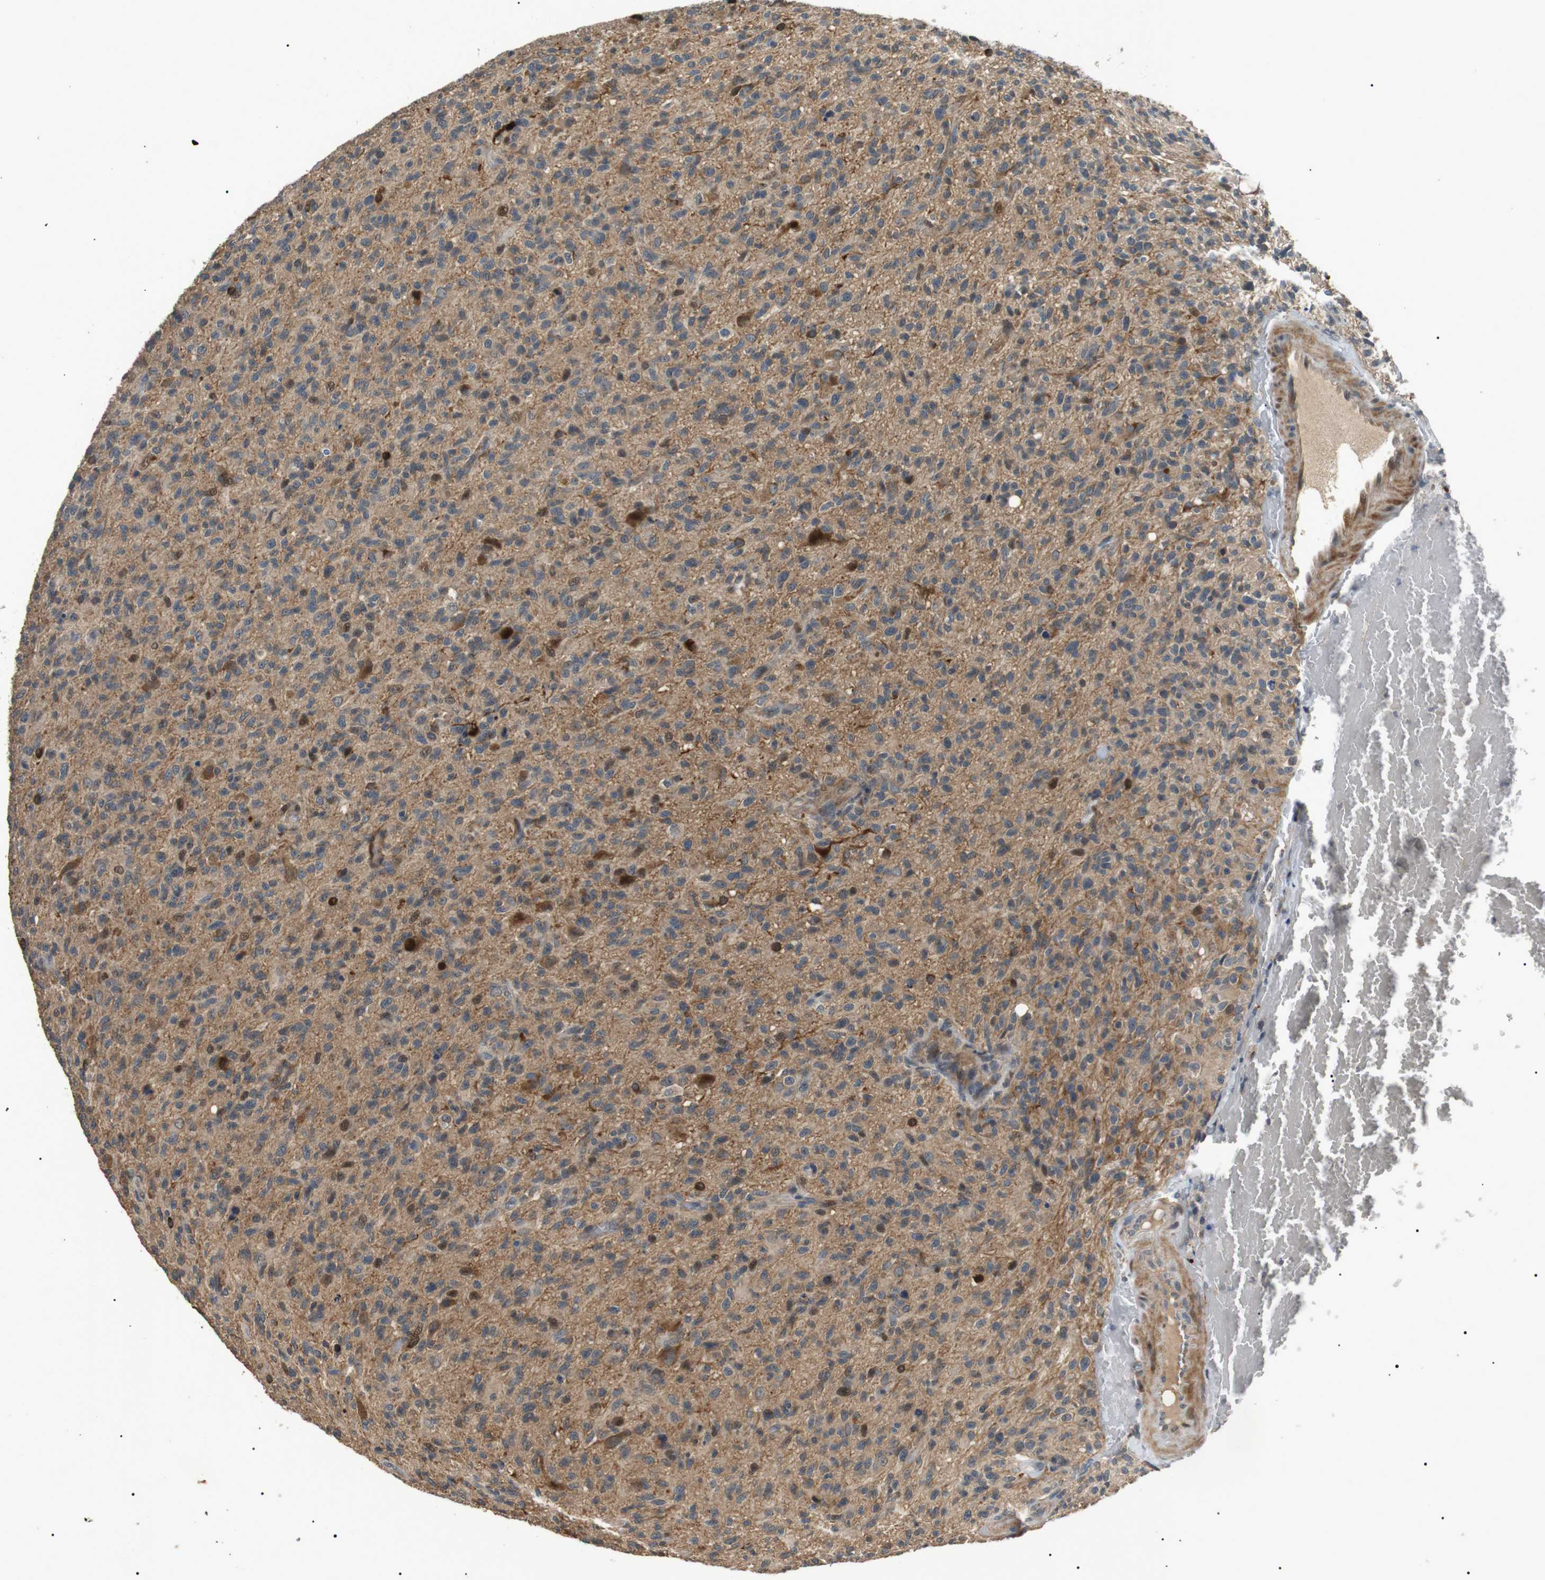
{"staining": {"intensity": "moderate", "quantity": "25%-75%", "location": "cytoplasmic/membranous"}, "tissue": "glioma", "cell_type": "Tumor cells", "image_type": "cancer", "snomed": [{"axis": "morphology", "description": "Glioma, malignant, High grade"}, {"axis": "topography", "description": "Brain"}], "caption": "Immunohistochemistry (IHC) image of neoplastic tissue: human glioma stained using IHC displays medium levels of moderate protein expression localized specifically in the cytoplasmic/membranous of tumor cells, appearing as a cytoplasmic/membranous brown color.", "gene": "HSPA13", "patient": {"sex": "male", "age": 71}}